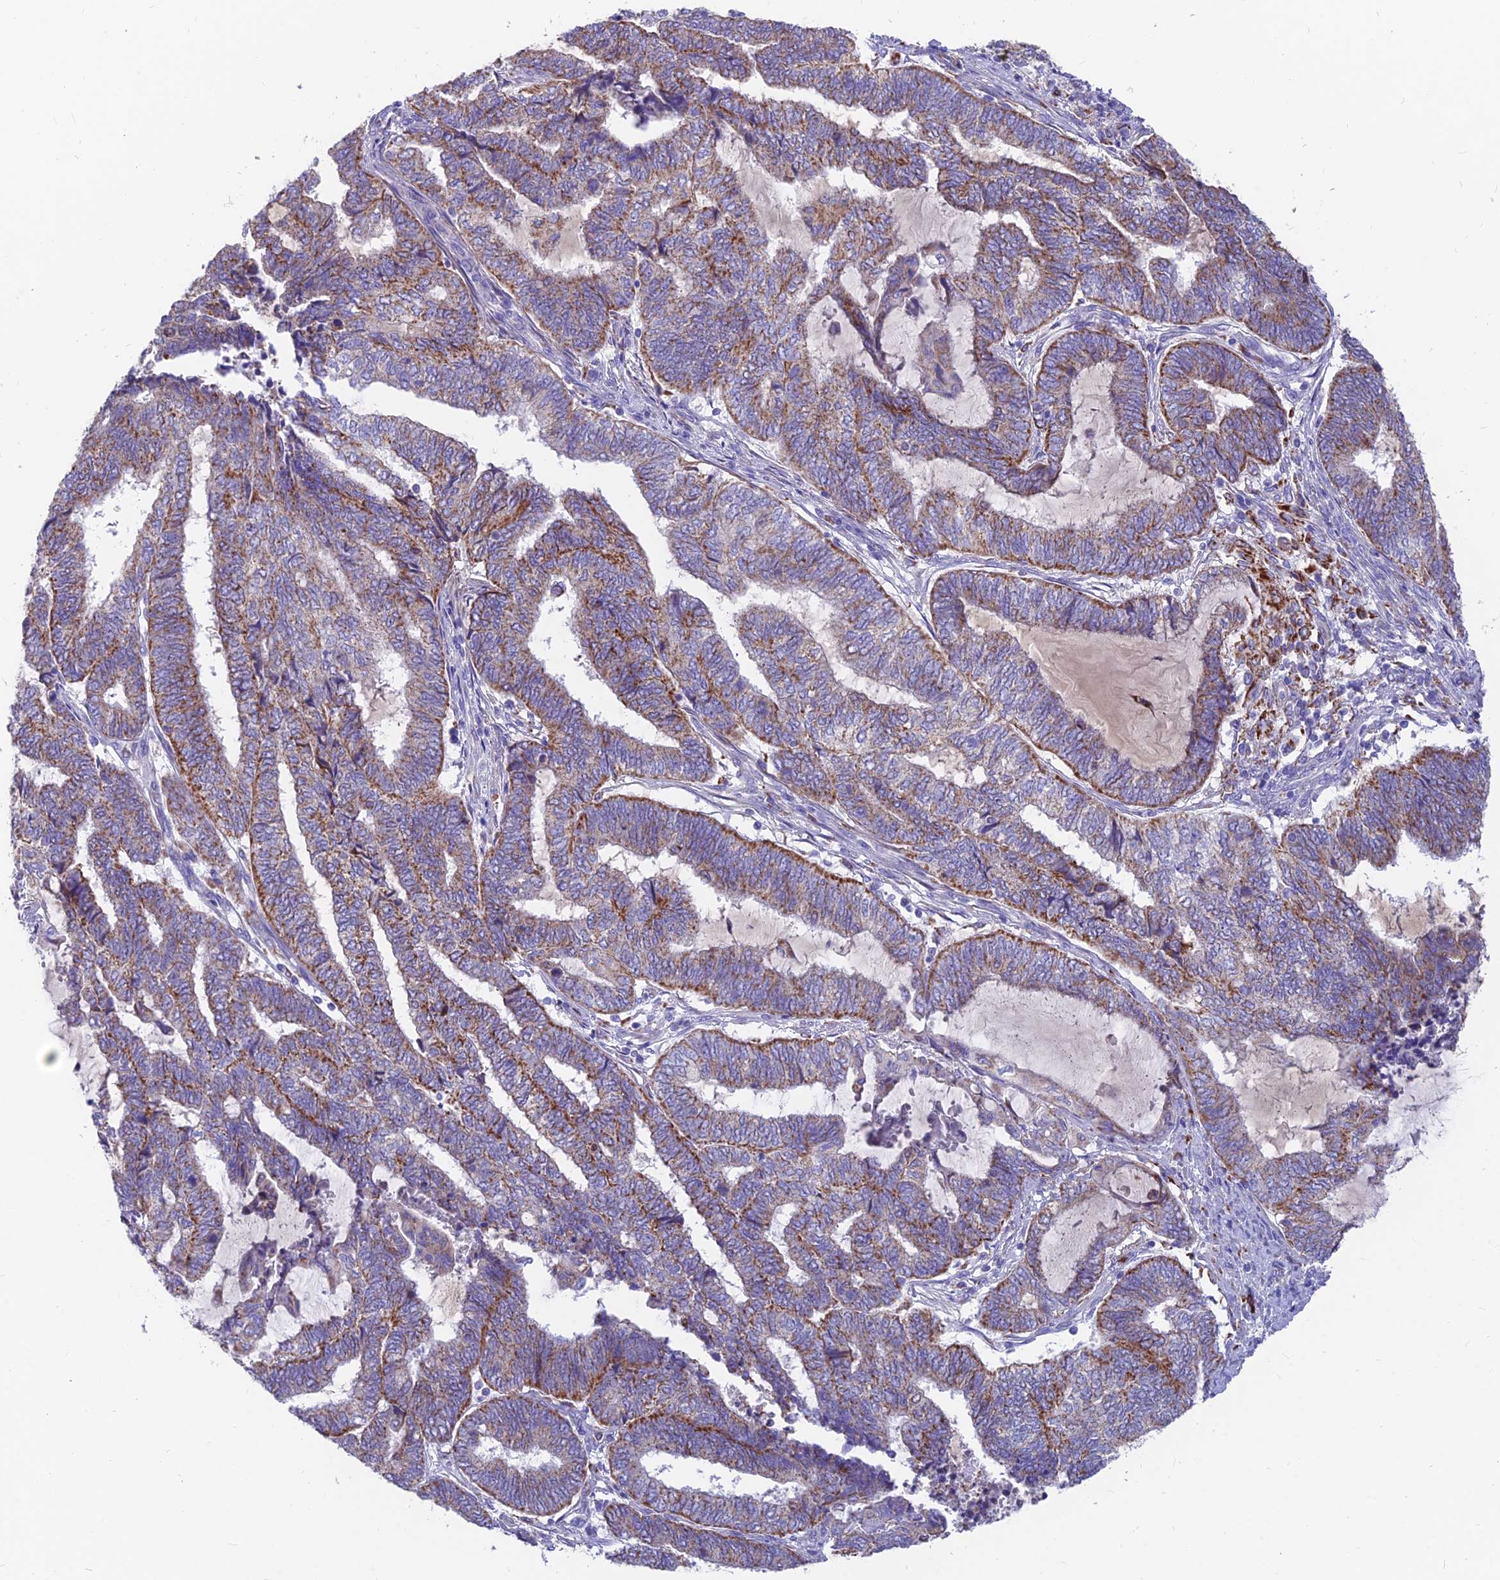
{"staining": {"intensity": "moderate", "quantity": ">75%", "location": "cytoplasmic/membranous"}, "tissue": "endometrial cancer", "cell_type": "Tumor cells", "image_type": "cancer", "snomed": [{"axis": "morphology", "description": "Adenocarcinoma, NOS"}, {"axis": "topography", "description": "Uterus"}, {"axis": "topography", "description": "Endometrium"}], "caption": "Adenocarcinoma (endometrial) tissue reveals moderate cytoplasmic/membranous staining in approximately >75% of tumor cells", "gene": "TIGD6", "patient": {"sex": "female", "age": 70}}